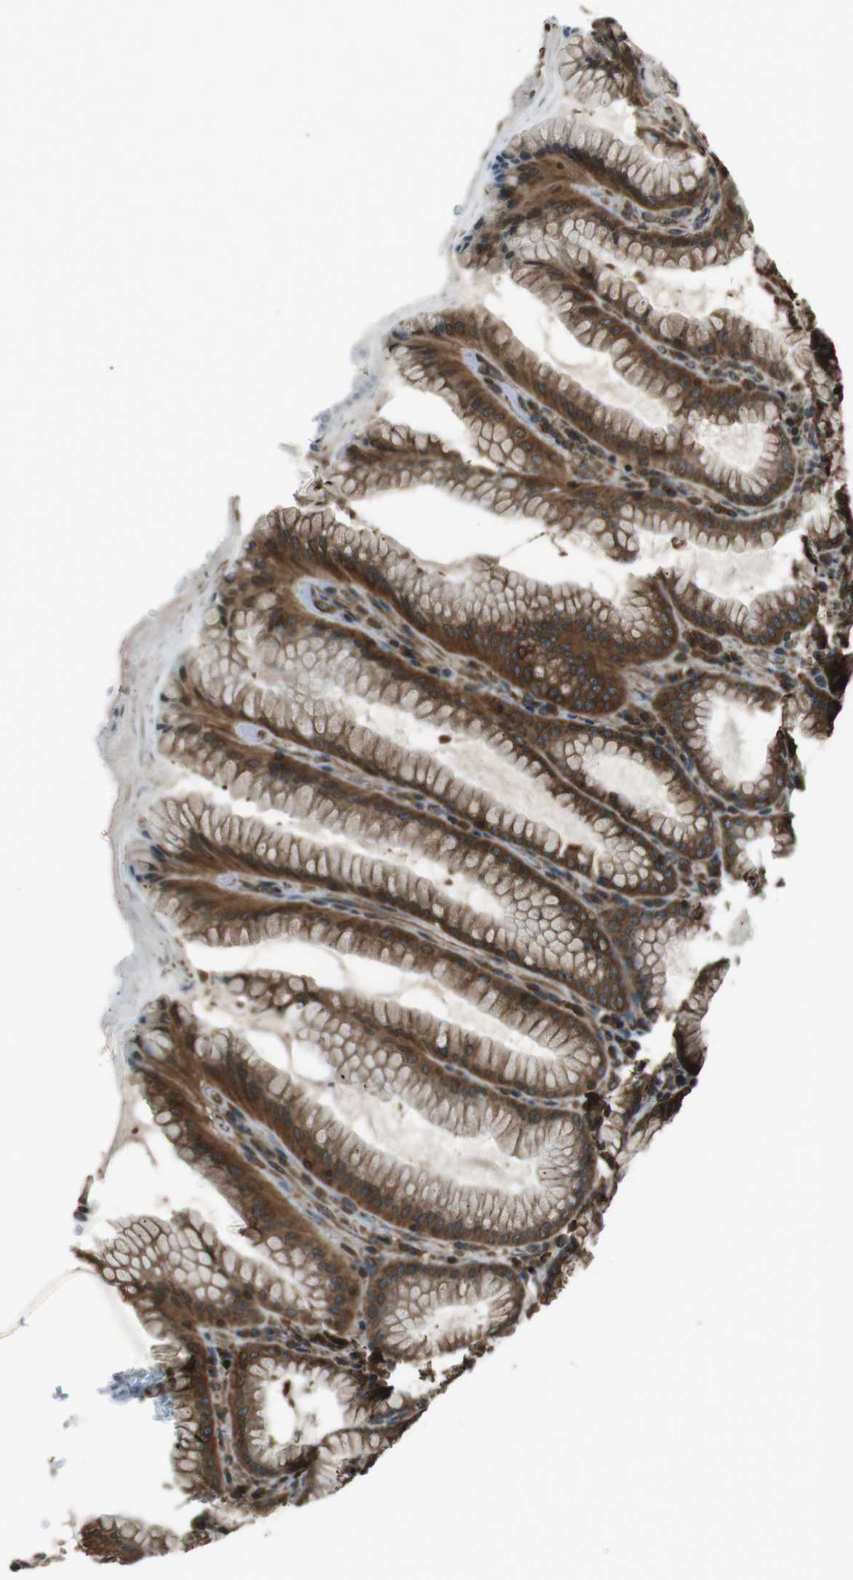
{"staining": {"intensity": "strong", "quantity": ">75%", "location": "cytoplasmic/membranous"}, "tissue": "stomach", "cell_type": "Glandular cells", "image_type": "normal", "snomed": [{"axis": "morphology", "description": "Normal tissue, NOS"}, {"axis": "topography", "description": "Stomach, lower"}], "caption": "A photomicrograph of human stomach stained for a protein reveals strong cytoplasmic/membranous brown staining in glandular cells.", "gene": "PA2G4", "patient": {"sex": "female", "age": 76}}